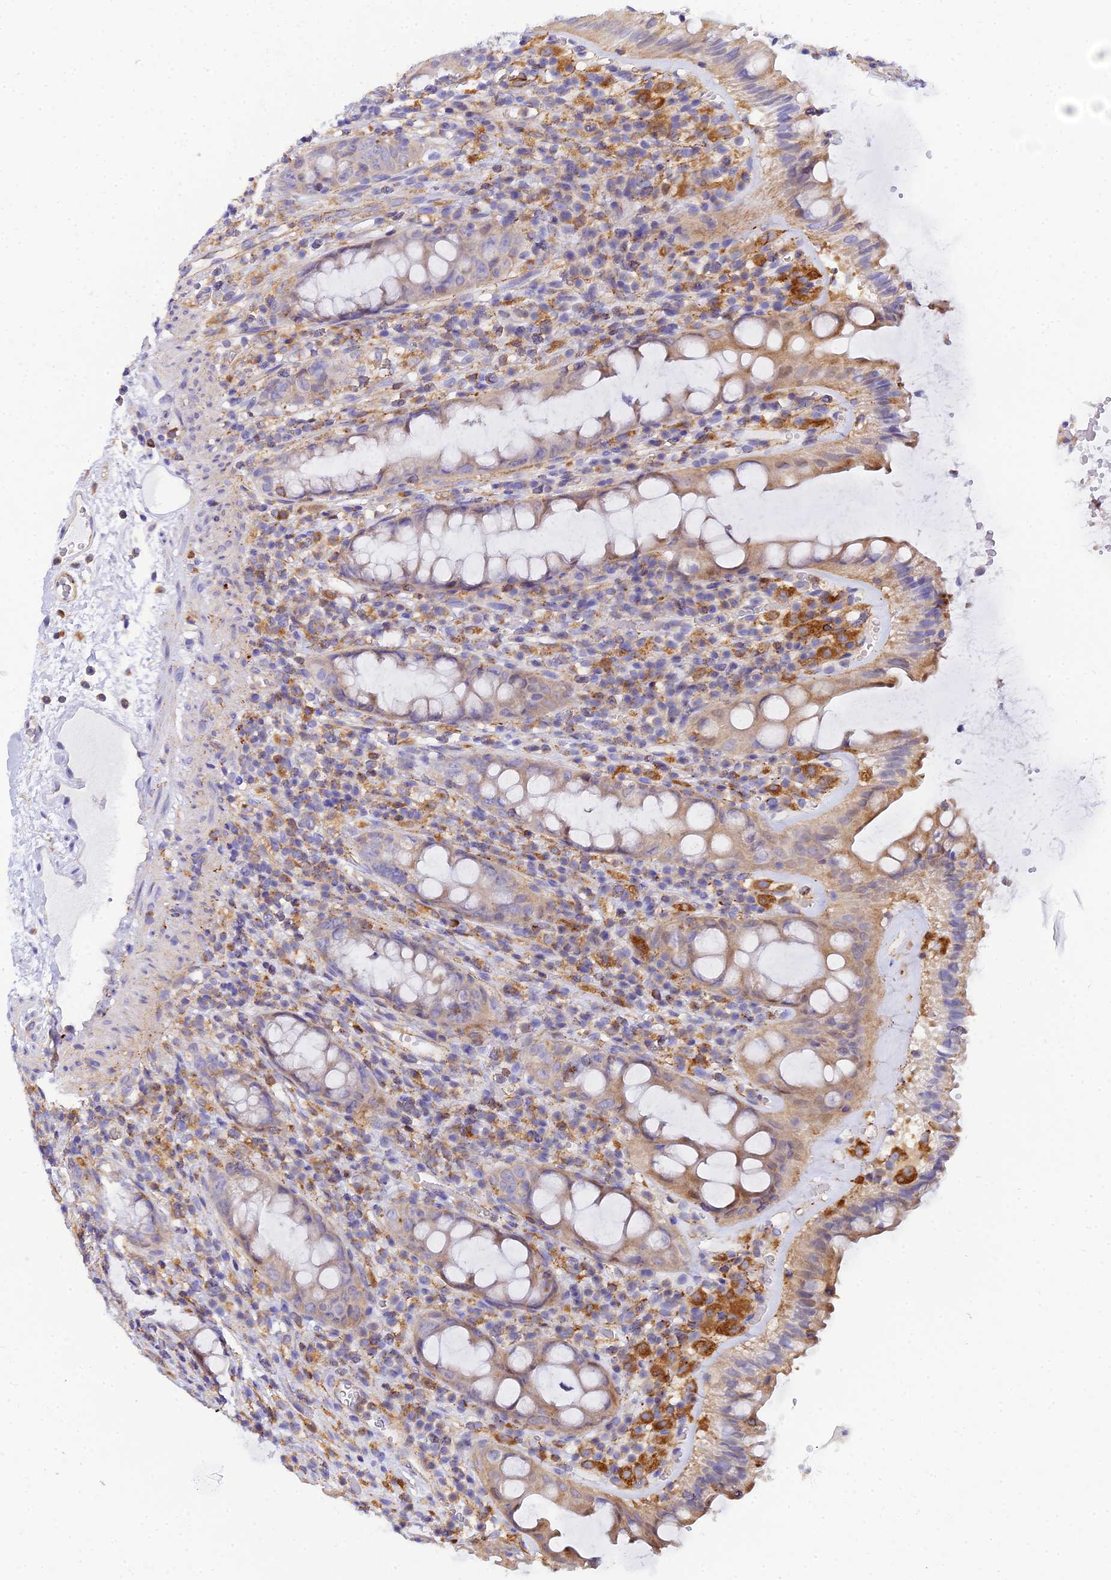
{"staining": {"intensity": "moderate", "quantity": "<25%", "location": "cytoplasmic/membranous"}, "tissue": "rectum", "cell_type": "Glandular cells", "image_type": "normal", "snomed": [{"axis": "morphology", "description": "Normal tissue, NOS"}, {"axis": "topography", "description": "Rectum"}], "caption": "A photomicrograph showing moderate cytoplasmic/membranous staining in approximately <25% of glandular cells in benign rectum, as visualized by brown immunohistochemical staining.", "gene": "ARL8A", "patient": {"sex": "female", "age": 57}}